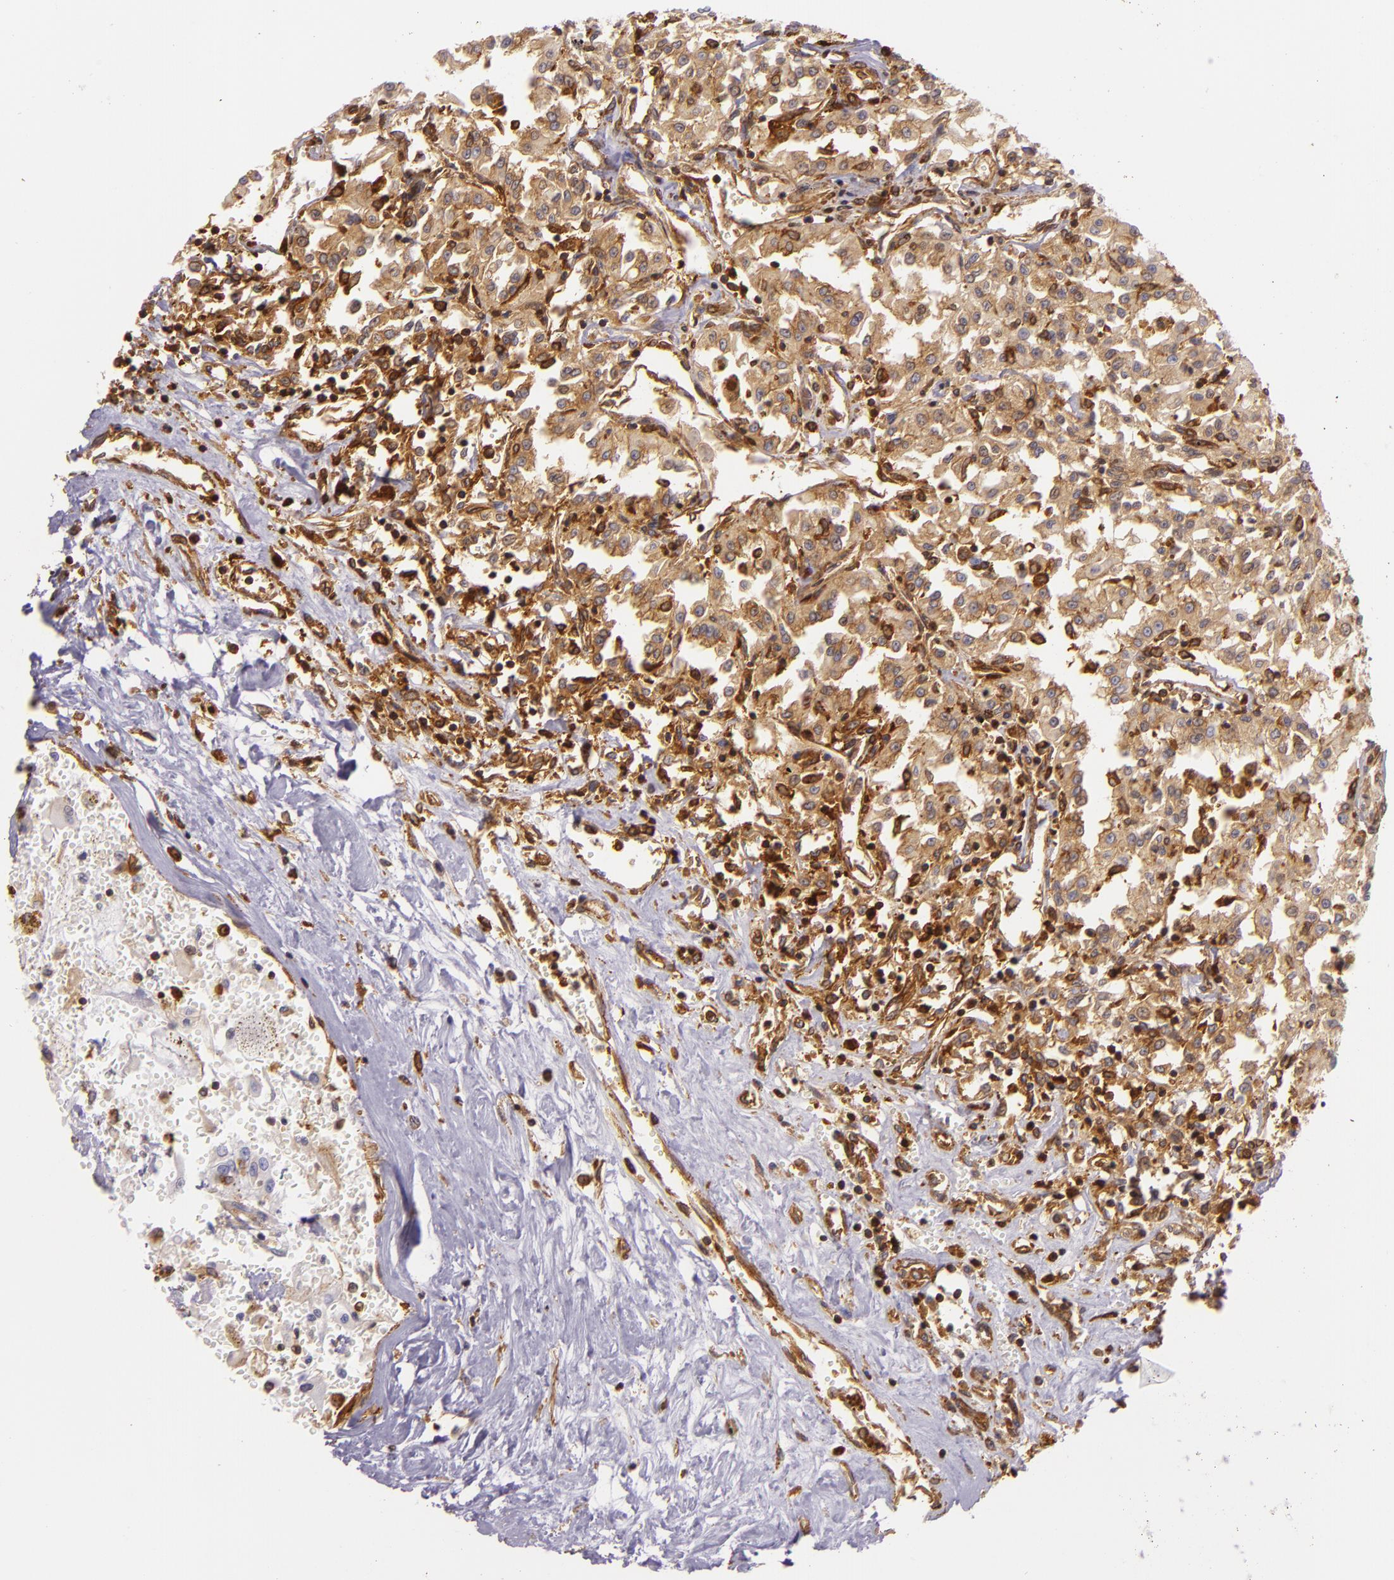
{"staining": {"intensity": "moderate", "quantity": "25%-75%", "location": "cytoplasmic/membranous"}, "tissue": "renal cancer", "cell_type": "Tumor cells", "image_type": "cancer", "snomed": [{"axis": "morphology", "description": "Adenocarcinoma, NOS"}, {"axis": "topography", "description": "Kidney"}], "caption": "Tumor cells display medium levels of moderate cytoplasmic/membranous staining in approximately 25%-75% of cells in renal adenocarcinoma. The protein of interest is stained brown, and the nuclei are stained in blue (DAB IHC with brightfield microscopy, high magnification).", "gene": "TLN1", "patient": {"sex": "male", "age": 78}}